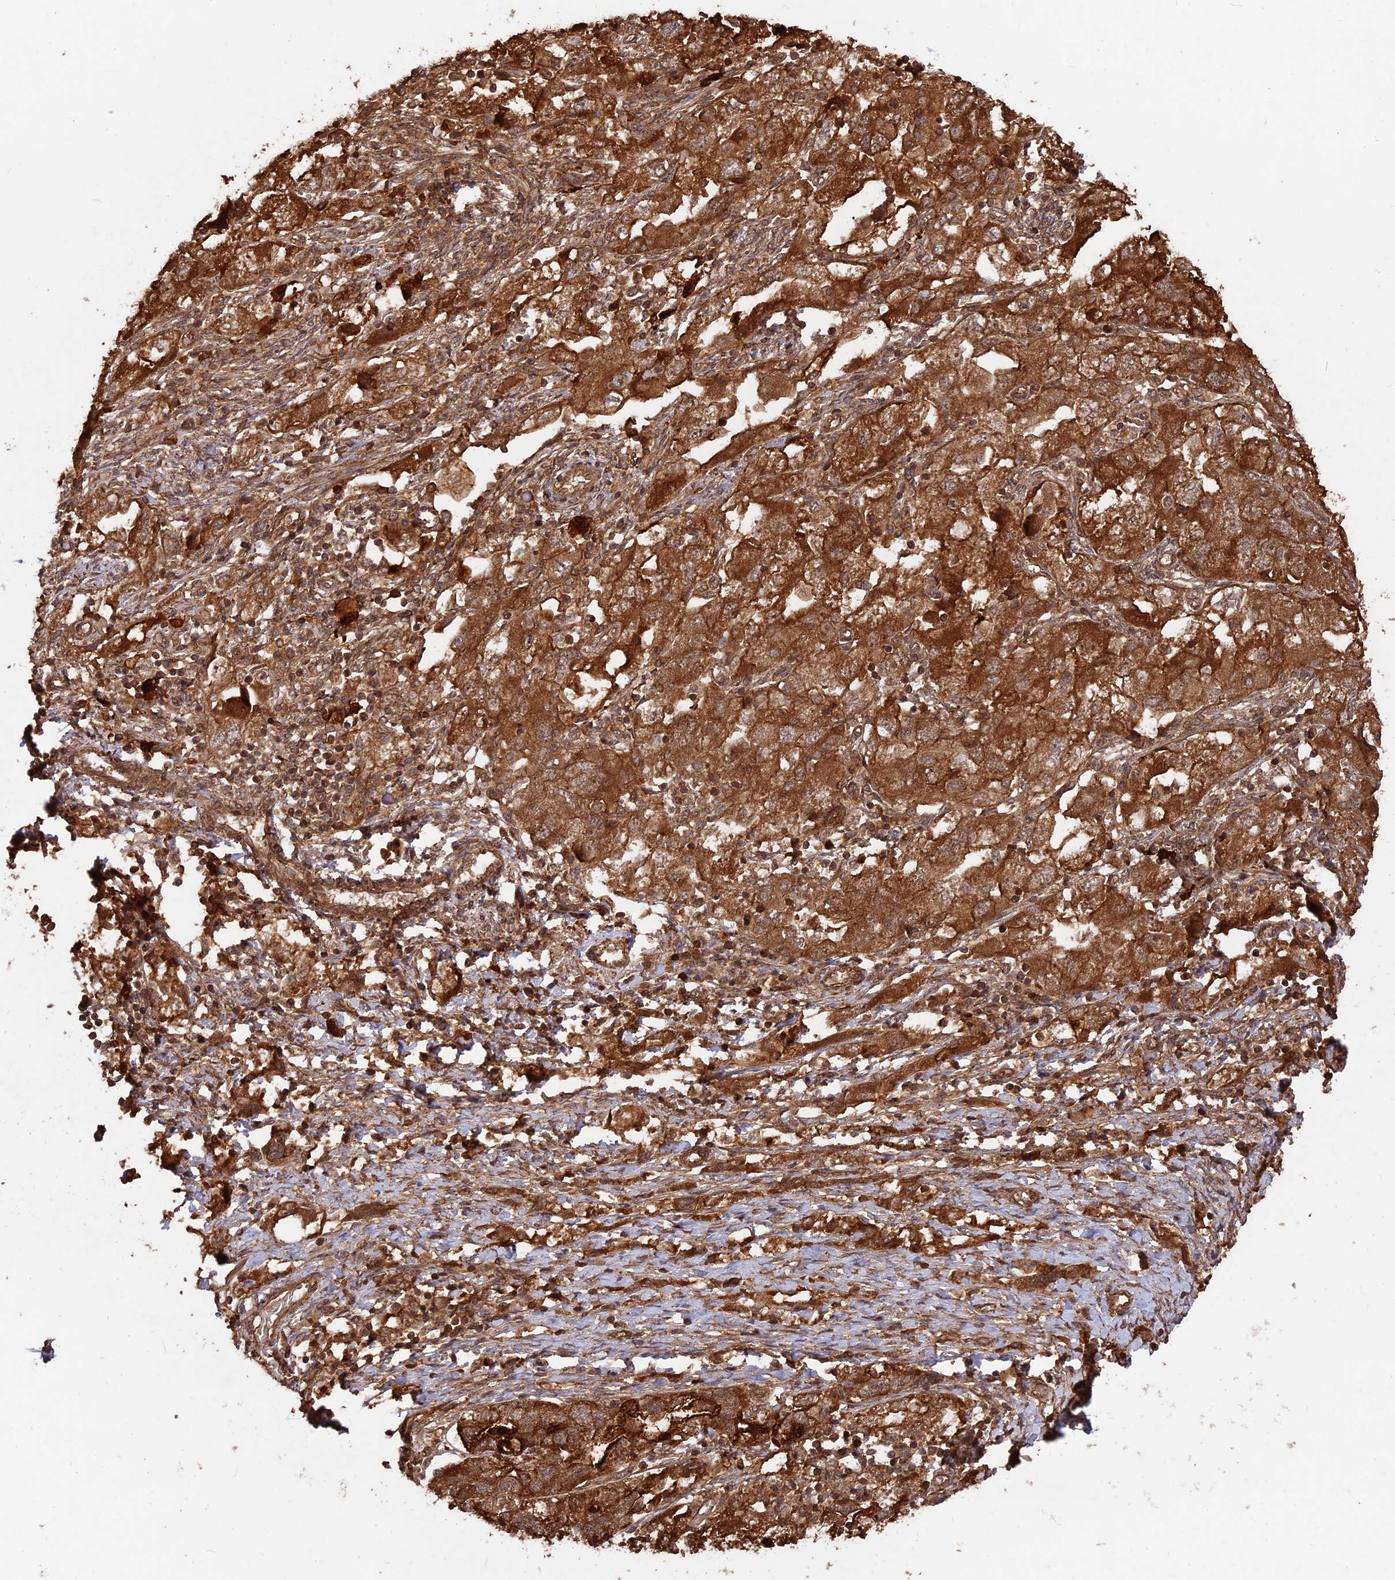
{"staining": {"intensity": "strong", "quantity": ">75%", "location": "cytoplasmic/membranous"}, "tissue": "ovarian cancer", "cell_type": "Tumor cells", "image_type": "cancer", "snomed": [{"axis": "morphology", "description": "Carcinoma, NOS"}, {"axis": "morphology", "description": "Cystadenocarcinoma, serous, NOS"}, {"axis": "topography", "description": "Ovary"}], "caption": "A high-resolution photomicrograph shows immunohistochemistry (IHC) staining of ovarian cancer (serous cystadenocarcinoma), which demonstrates strong cytoplasmic/membranous expression in about >75% of tumor cells.", "gene": "CCDC174", "patient": {"sex": "female", "age": 69}}